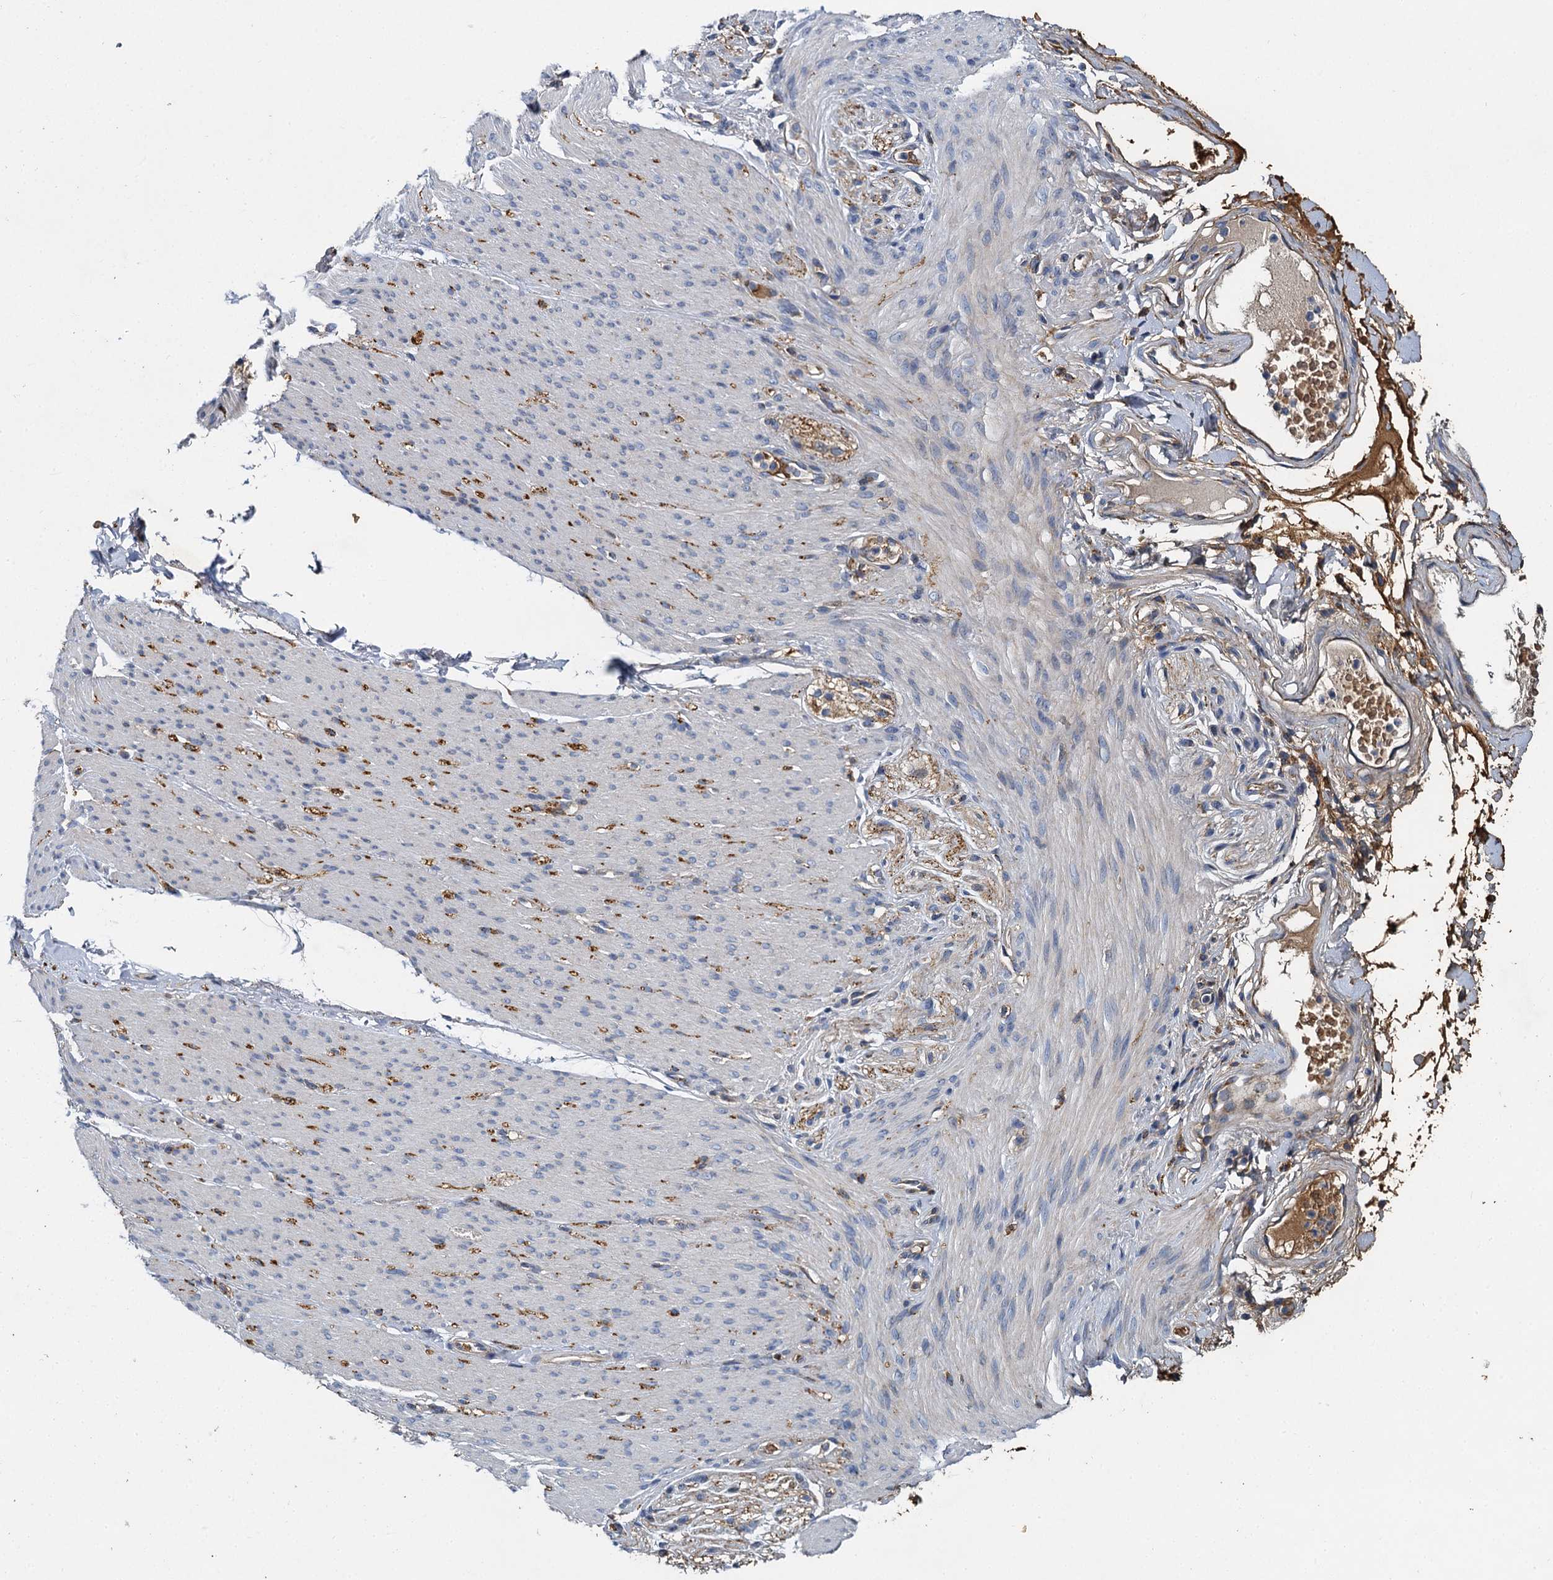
{"staining": {"intensity": "moderate", "quantity": ">75%", "location": "cytoplasmic/membranous"}, "tissue": "adipose tissue", "cell_type": "Adipocytes", "image_type": "normal", "snomed": [{"axis": "morphology", "description": "Normal tissue, NOS"}, {"axis": "topography", "description": "Colon"}, {"axis": "topography", "description": "Peripheral nerve tissue"}], "caption": "Unremarkable adipose tissue shows moderate cytoplasmic/membranous expression in about >75% of adipocytes, visualized by immunohistochemistry.", "gene": "BCS1L", "patient": {"sex": "female", "age": 61}}